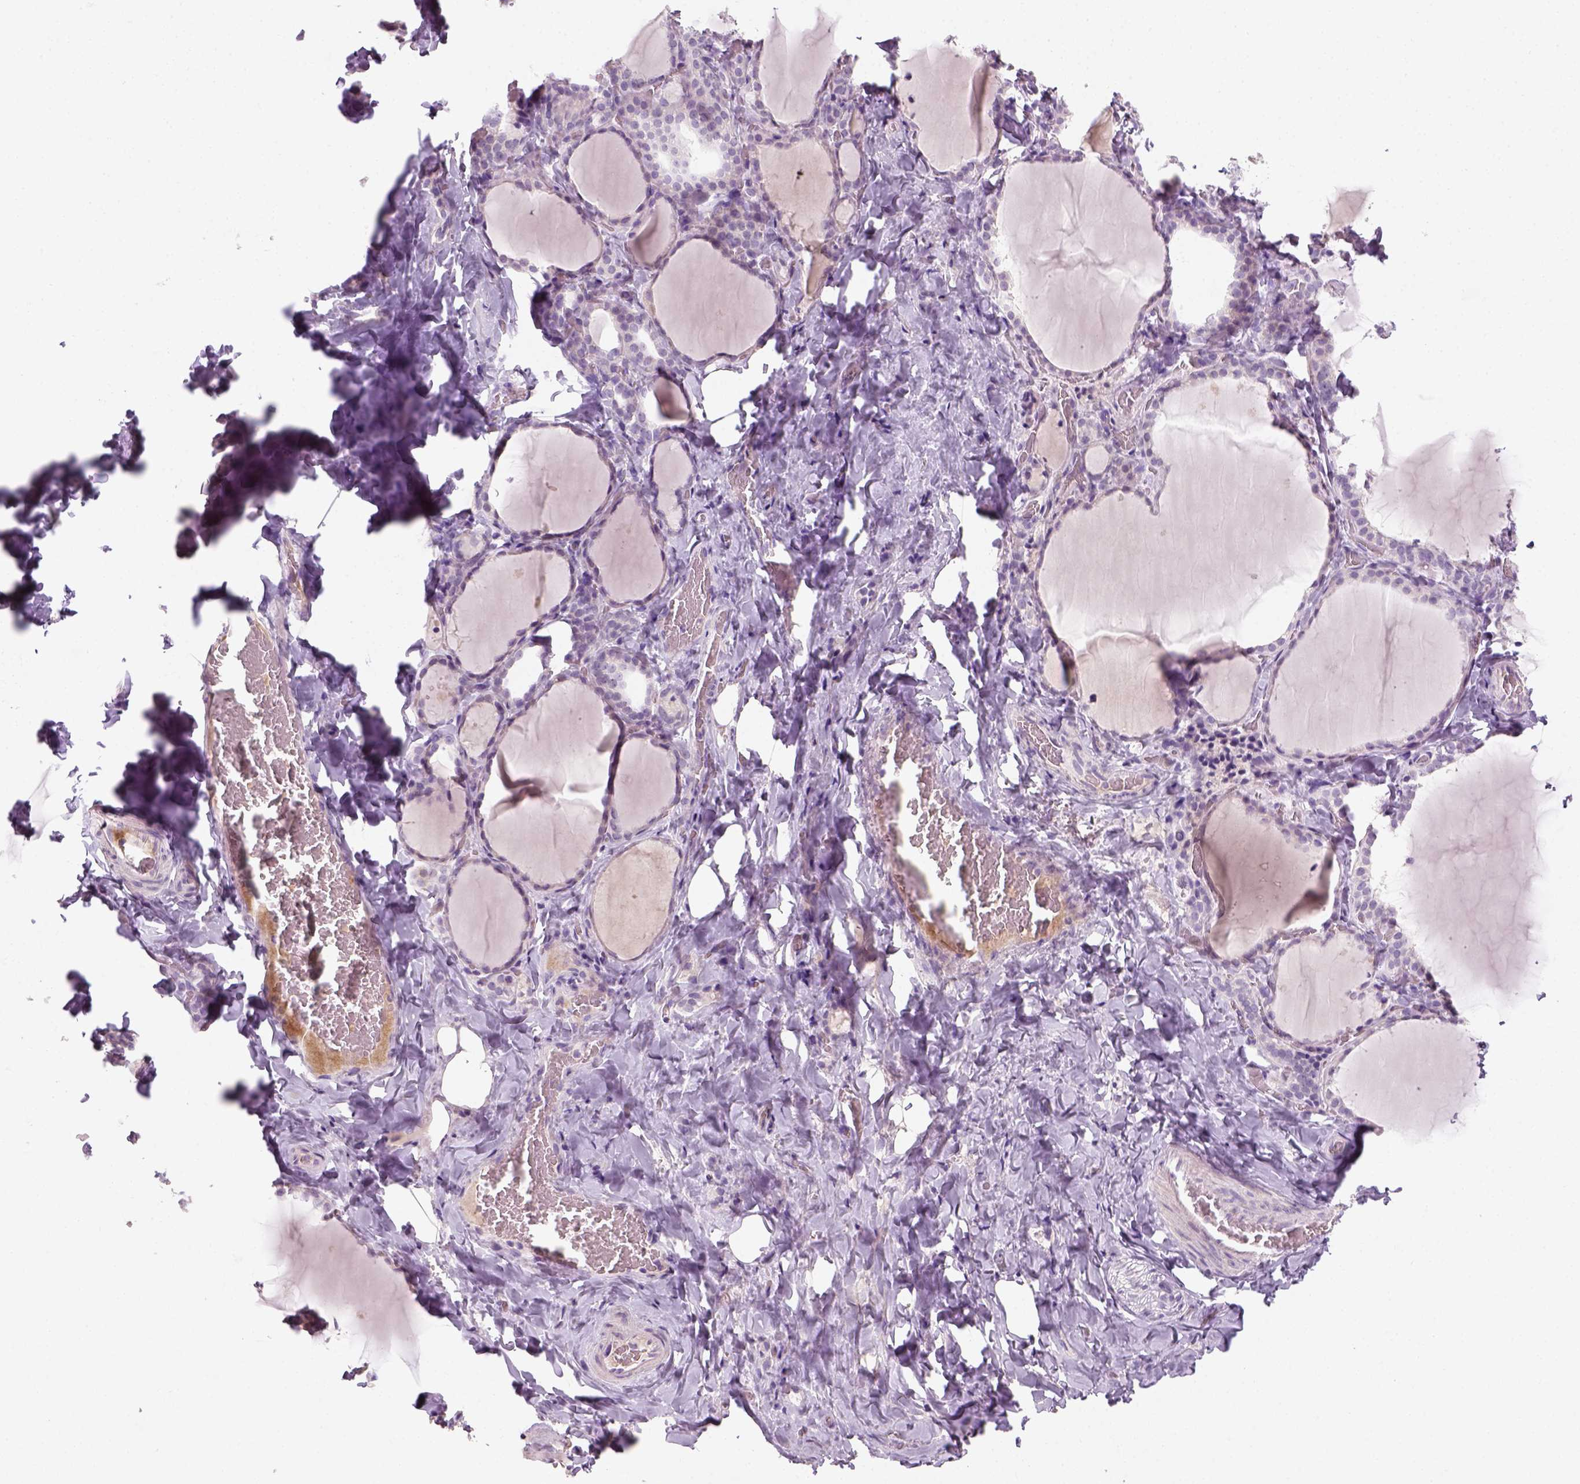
{"staining": {"intensity": "negative", "quantity": "none", "location": "none"}, "tissue": "thyroid gland", "cell_type": "Glandular cells", "image_type": "normal", "snomed": [{"axis": "morphology", "description": "Normal tissue, NOS"}, {"axis": "topography", "description": "Thyroid gland"}], "caption": "Immunohistochemical staining of benign thyroid gland demonstrates no significant expression in glandular cells.", "gene": "GFI1B", "patient": {"sex": "female", "age": 22}}